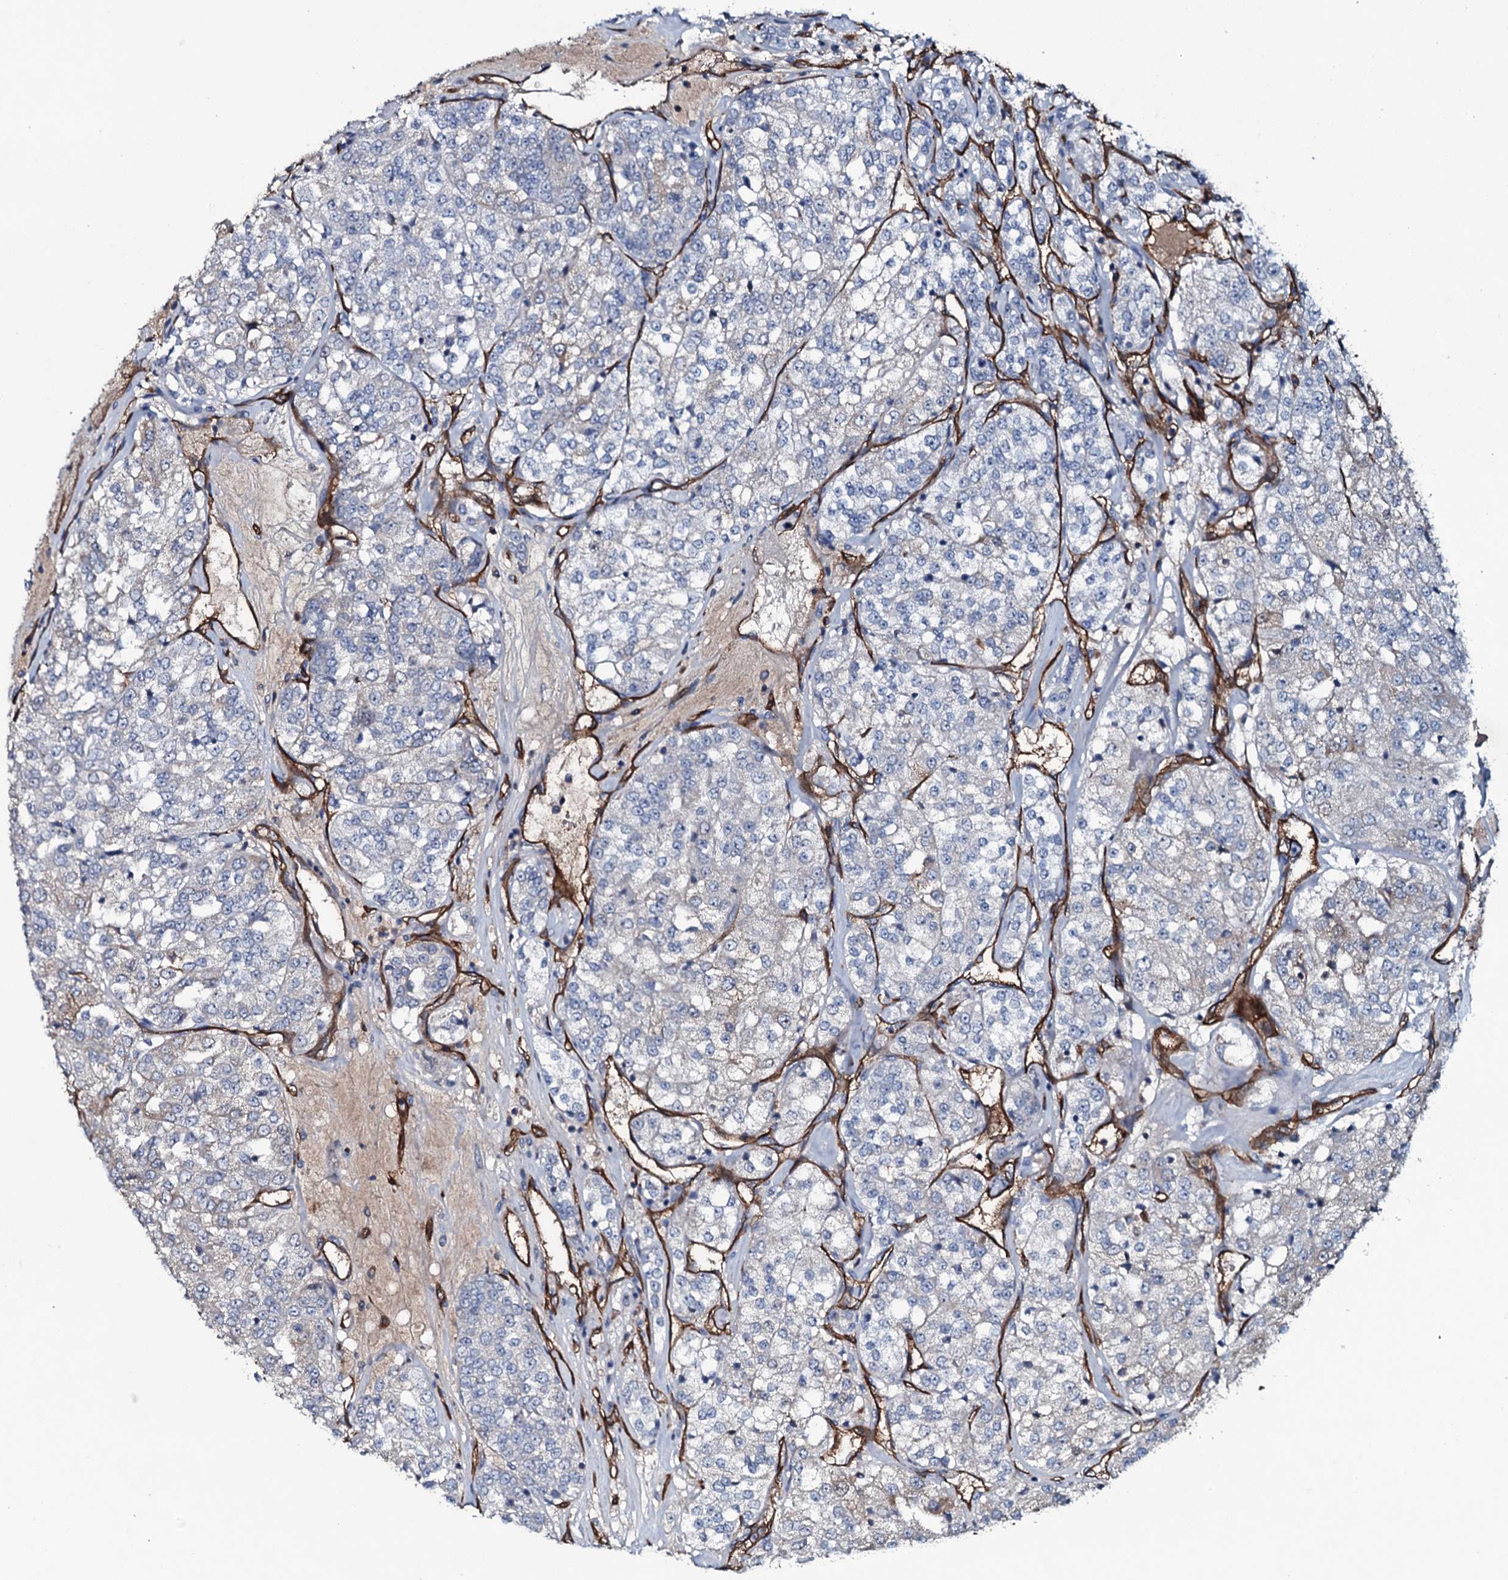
{"staining": {"intensity": "negative", "quantity": "none", "location": "none"}, "tissue": "renal cancer", "cell_type": "Tumor cells", "image_type": "cancer", "snomed": [{"axis": "morphology", "description": "Adenocarcinoma, NOS"}, {"axis": "topography", "description": "Kidney"}], "caption": "DAB (3,3'-diaminobenzidine) immunohistochemical staining of renal cancer reveals no significant positivity in tumor cells.", "gene": "CLEC14A", "patient": {"sex": "female", "age": 63}}